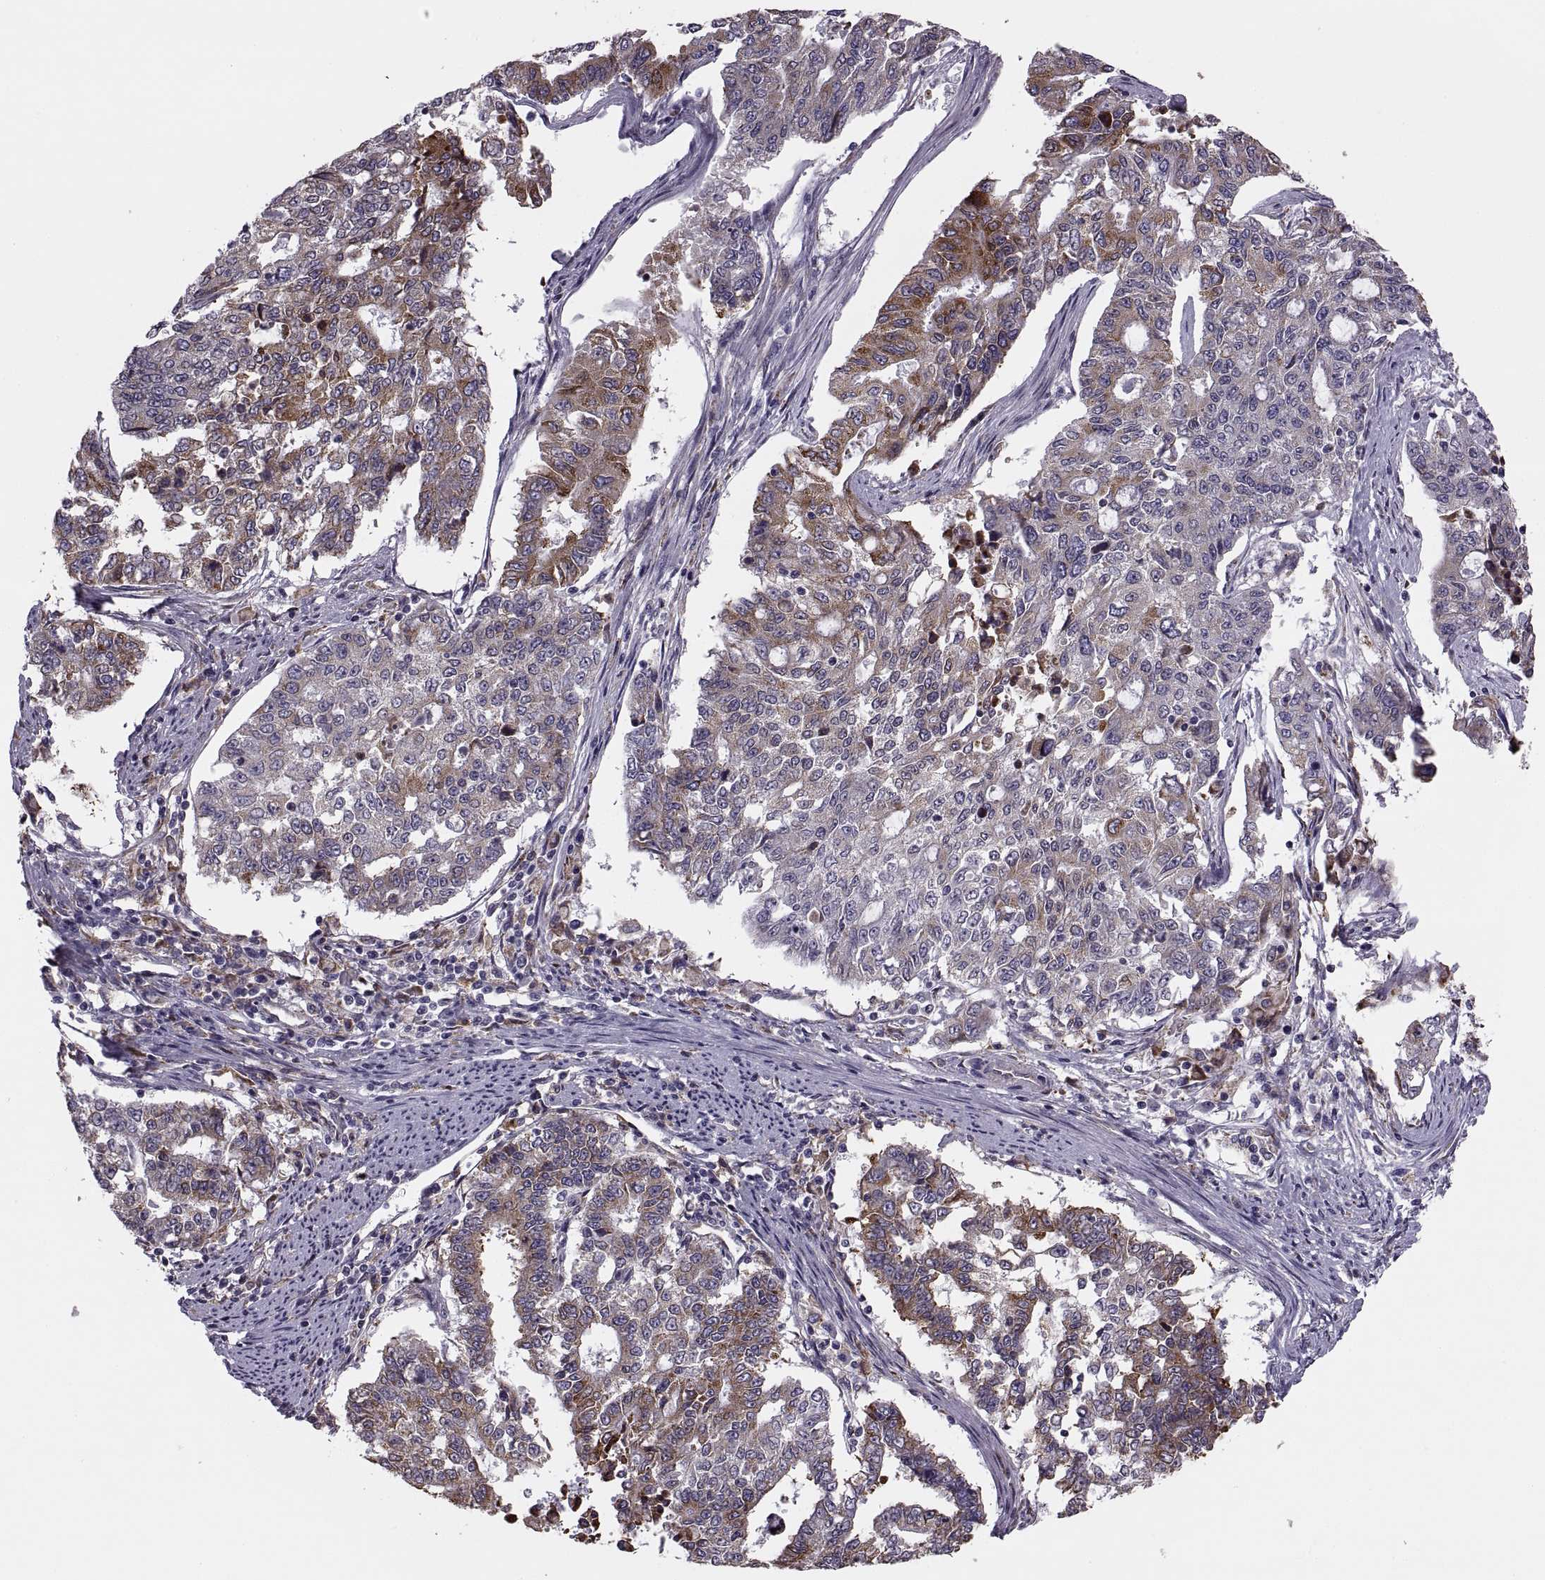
{"staining": {"intensity": "moderate", "quantity": "25%-75%", "location": "cytoplasmic/membranous"}, "tissue": "endometrial cancer", "cell_type": "Tumor cells", "image_type": "cancer", "snomed": [{"axis": "morphology", "description": "Adenocarcinoma, NOS"}, {"axis": "topography", "description": "Uterus"}], "caption": "Moderate cytoplasmic/membranous protein positivity is present in about 25%-75% of tumor cells in endometrial cancer. Immunohistochemistry (ihc) stains the protein in brown and the nuclei are stained blue.", "gene": "LETM2", "patient": {"sex": "female", "age": 59}}